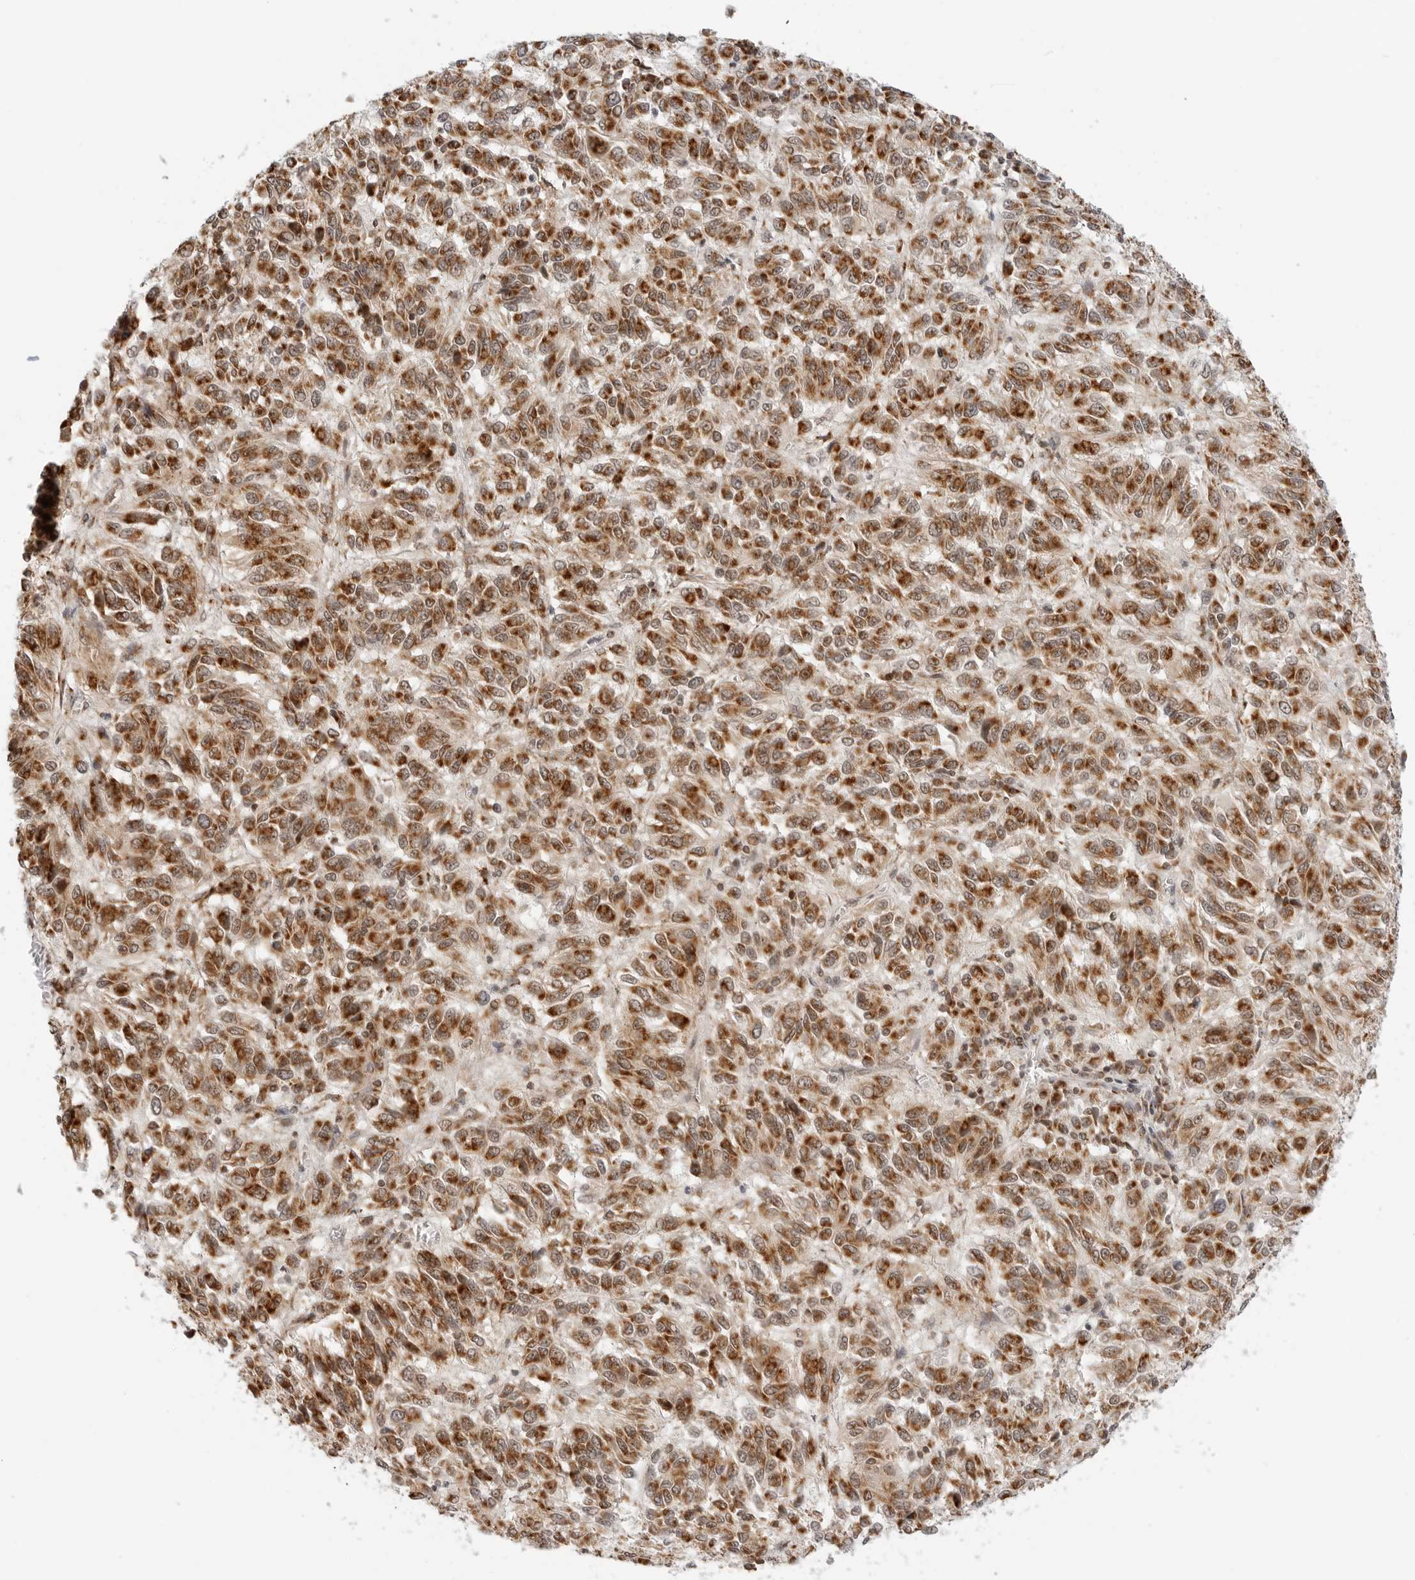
{"staining": {"intensity": "moderate", "quantity": ">75%", "location": "cytoplasmic/membranous"}, "tissue": "melanoma", "cell_type": "Tumor cells", "image_type": "cancer", "snomed": [{"axis": "morphology", "description": "Malignant melanoma, Metastatic site"}, {"axis": "topography", "description": "Lung"}], "caption": "Malignant melanoma (metastatic site) was stained to show a protein in brown. There is medium levels of moderate cytoplasmic/membranous expression in approximately >75% of tumor cells.", "gene": "POLR3GL", "patient": {"sex": "male", "age": 64}}